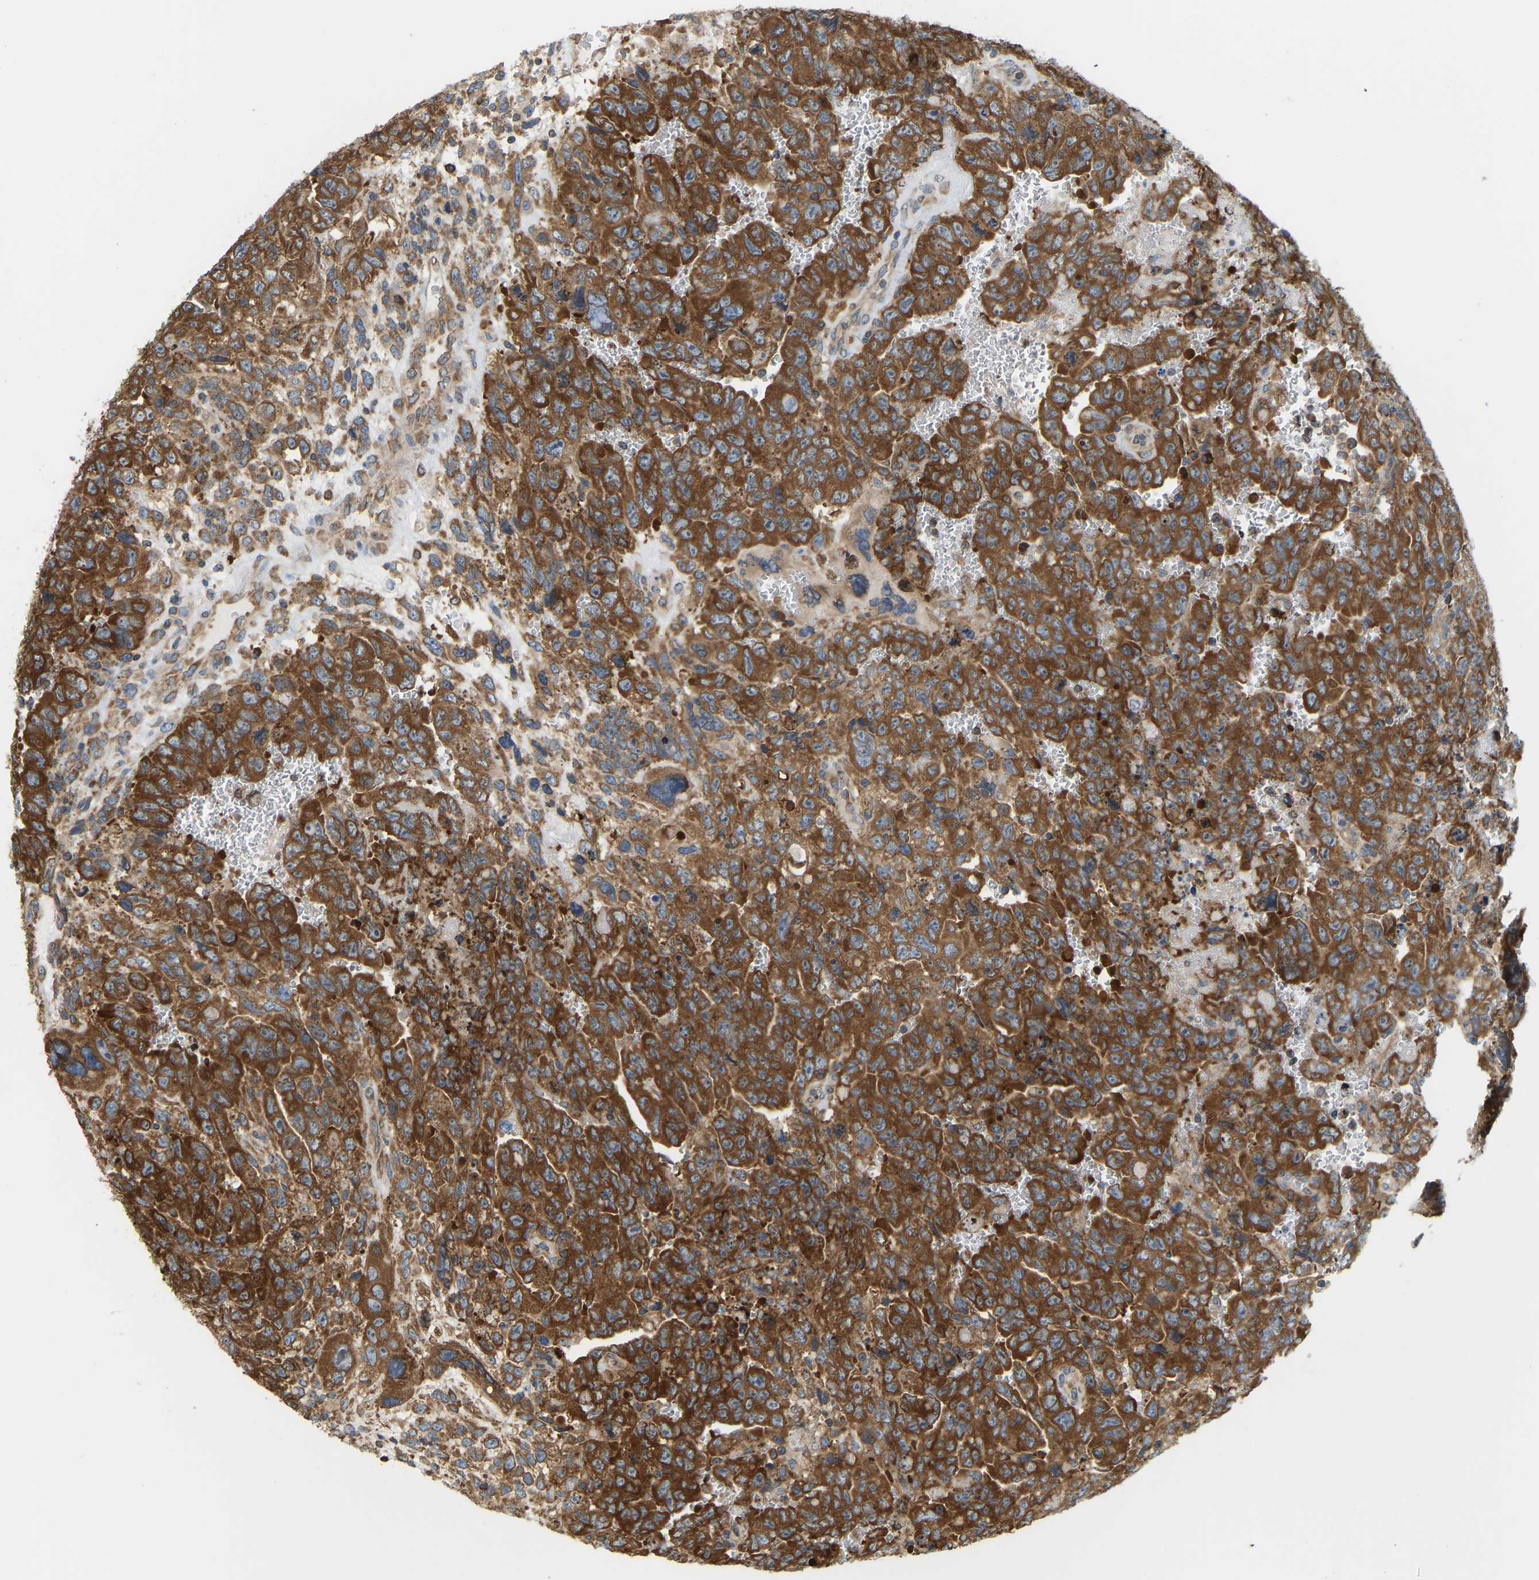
{"staining": {"intensity": "strong", "quantity": ">75%", "location": "cytoplasmic/membranous"}, "tissue": "testis cancer", "cell_type": "Tumor cells", "image_type": "cancer", "snomed": [{"axis": "morphology", "description": "Carcinoma, Embryonal, NOS"}, {"axis": "topography", "description": "Testis"}], "caption": "Testis embryonal carcinoma stained with a brown dye exhibits strong cytoplasmic/membranous positive positivity in approximately >75% of tumor cells.", "gene": "RPS6KB2", "patient": {"sex": "male", "age": 28}}